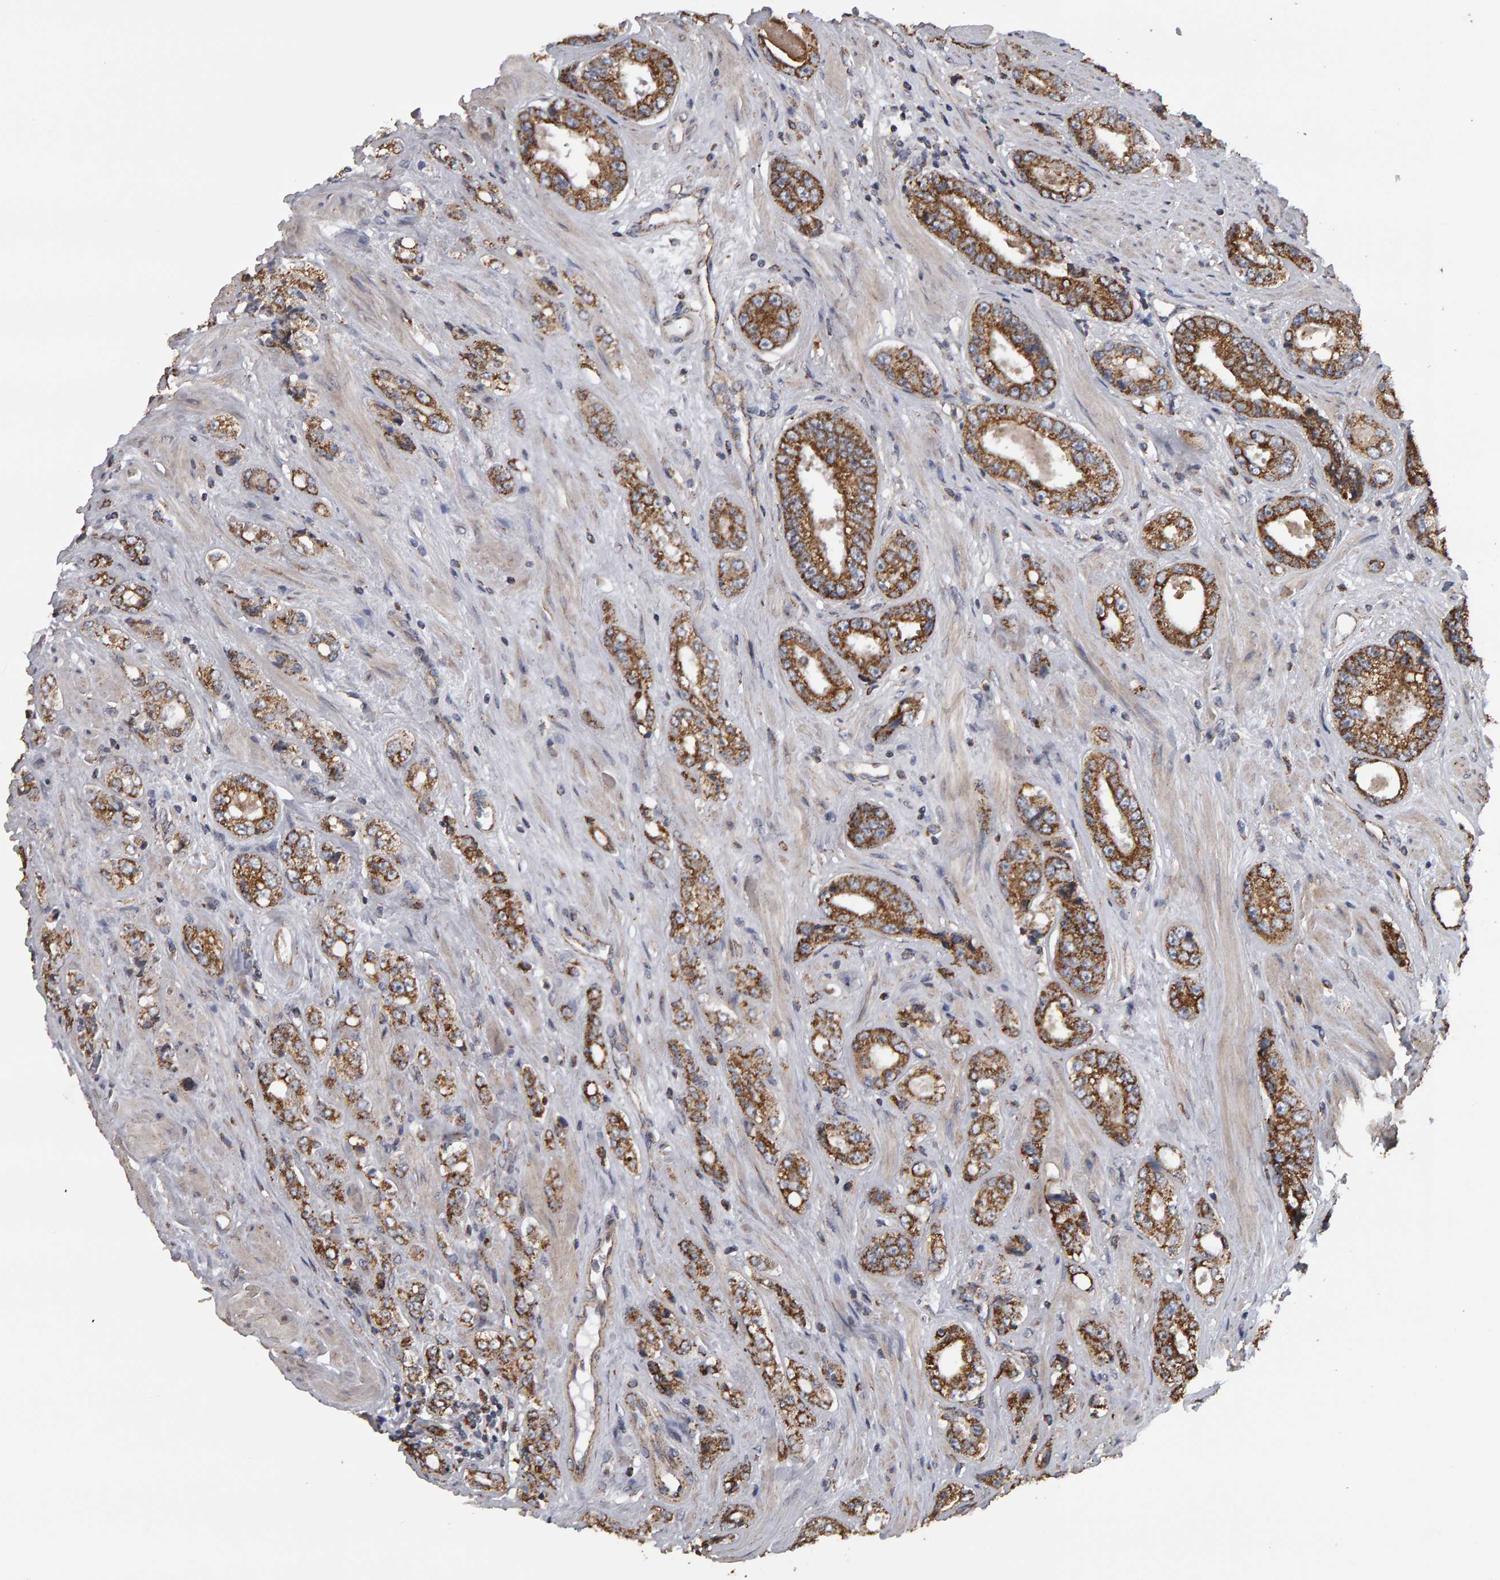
{"staining": {"intensity": "moderate", "quantity": ">75%", "location": "cytoplasmic/membranous"}, "tissue": "prostate cancer", "cell_type": "Tumor cells", "image_type": "cancer", "snomed": [{"axis": "morphology", "description": "Adenocarcinoma, High grade"}, {"axis": "topography", "description": "Prostate"}], "caption": "Protein expression by immunohistochemistry (IHC) displays moderate cytoplasmic/membranous expression in approximately >75% of tumor cells in prostate cancer.", "gene": "TOM1L1", "patient": {"sex": "male", "age": 61}}